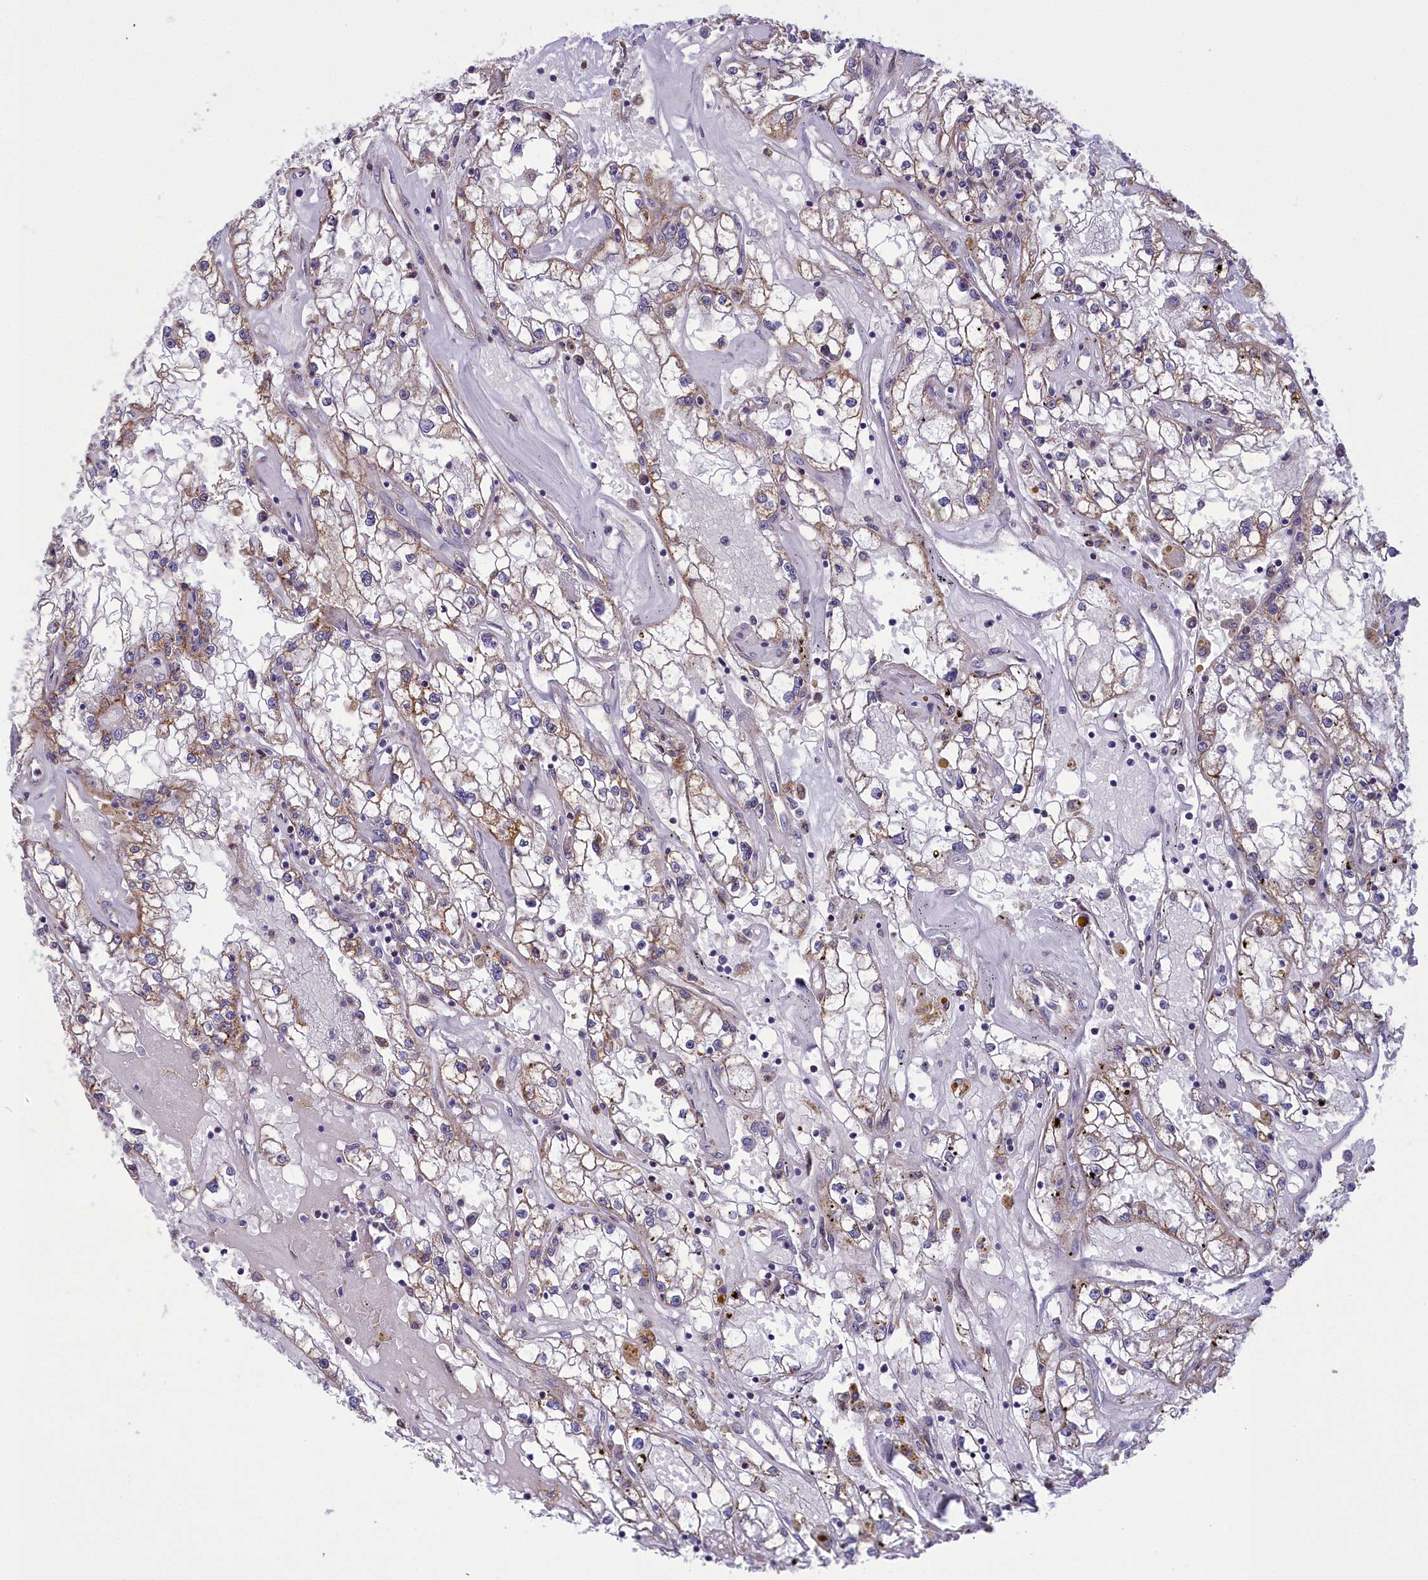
{"staining": {"intensity": "moderate", "quantity": "<25%", "location": "cytoplasmic/membranous"}, "tissue": "renal cancer", "cell_type": "Tumor cells", "image_type": "cancer", "snomed": [{"axis": "morphology", "description": "Adenocarcinoma, NOS"}, {"axis": "topography", "description": "Kidney"}], "caption": "This photomicrograph shows immunohistochemistry (IHC) staining of human renal cancer, with low moderate cytoplasmic/membranous positivity in approximately <25% of tumor cells.", "gene": "CORO2A", "patient": {"sex": "male", "age": 56}}